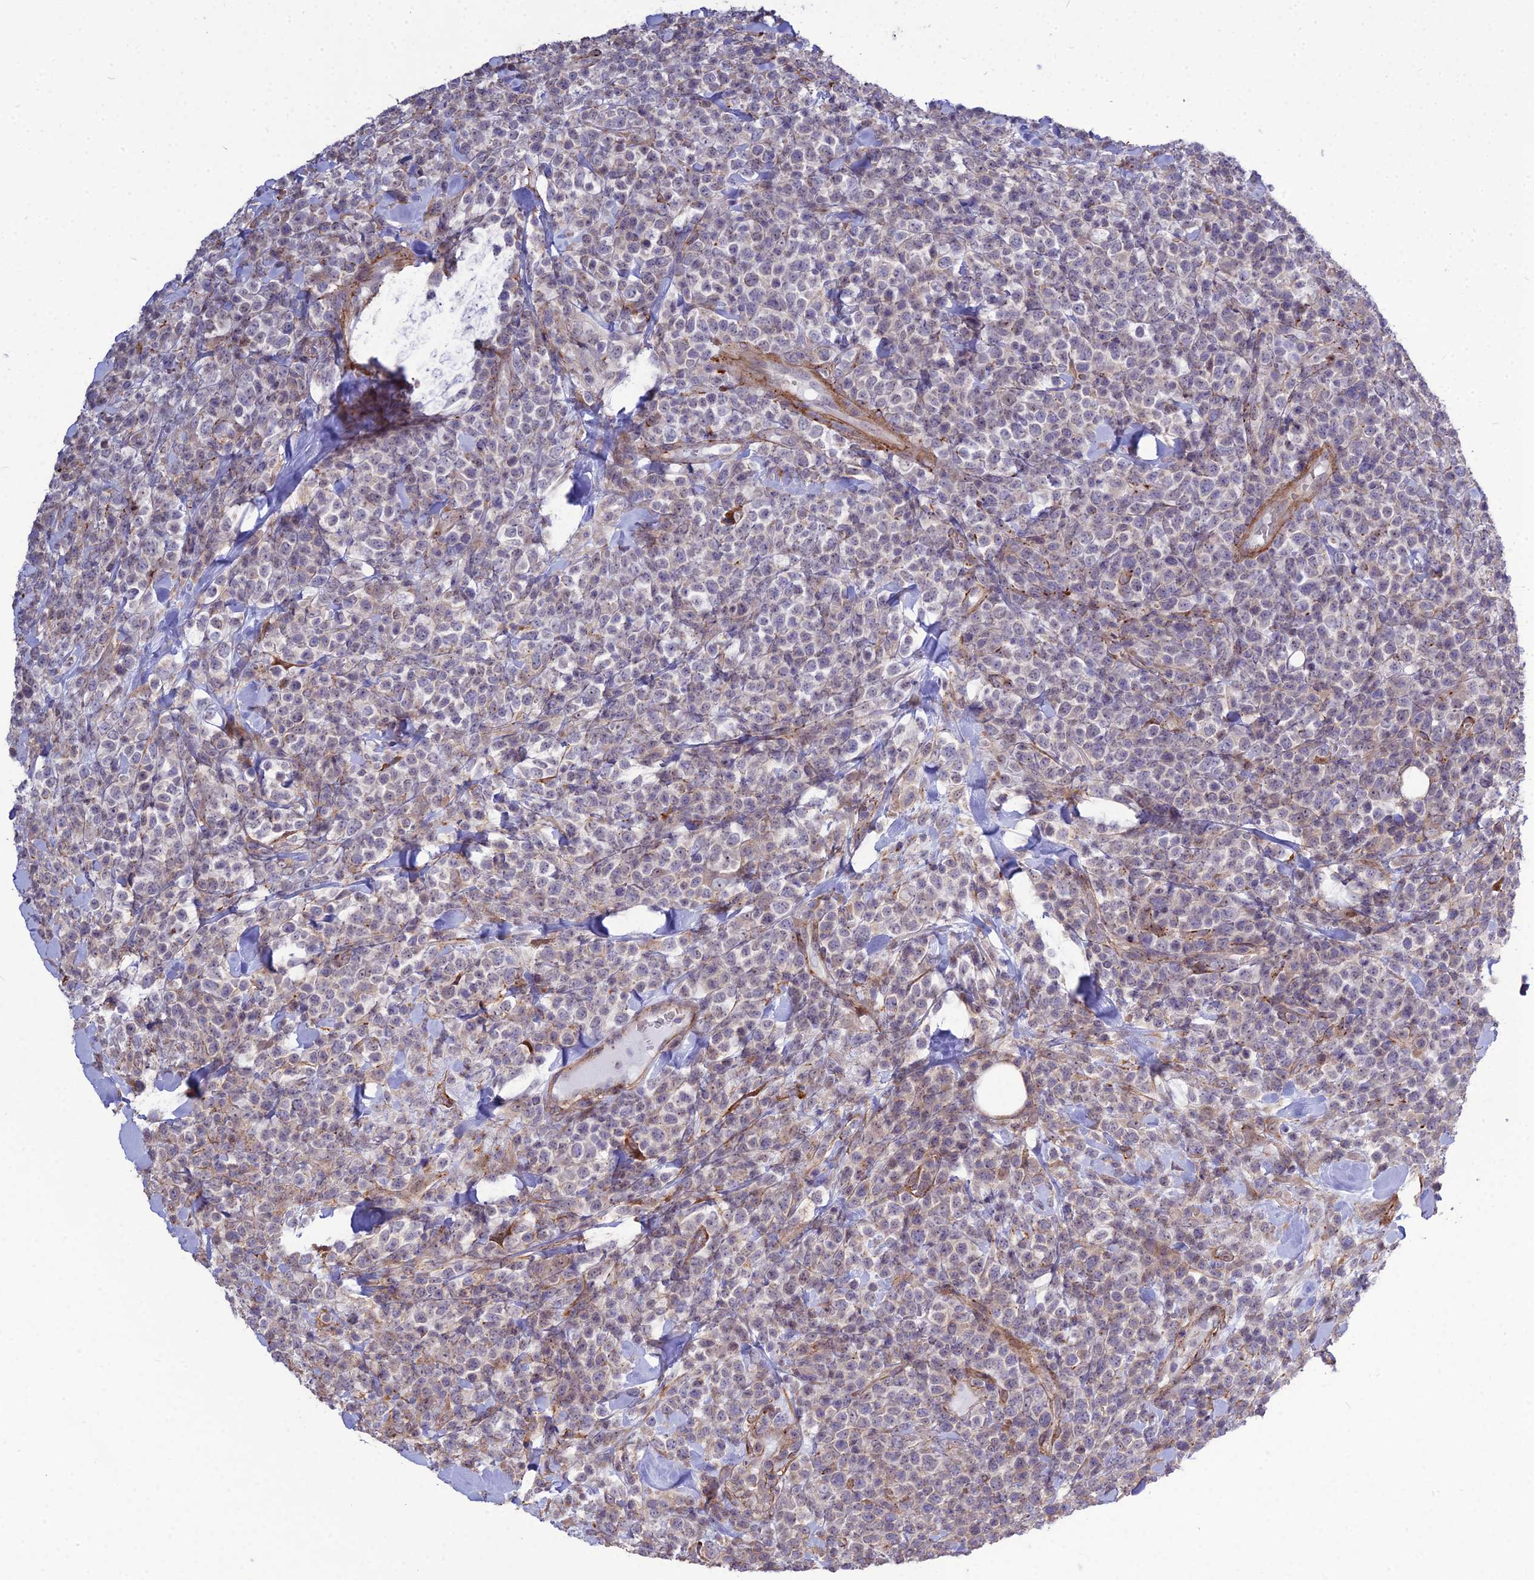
{"staining": {"intensity": "negative", "quantity": "none", "location": "none"}, "tissue": "lymphoma", "cell_type": "Tumor cells", "image_type": "cancer", "snomed": [{"axis": "morphology", "description": "Malignant lymphoma, non-Hodgkin's type, High grade"}, {"axis": "topography", "description": "Colon"}], "caption": "IHC of human high-grade malignant lymphoma, non-Hodgkin's type shows no expression in tumor cells. Brightfield microscopy of IHC stained with DAB (3,3'-diaminobenzidine) (brown) and hematoxylin (blue), captured at high magnification.", "gene": "TSPYL2", "patient": {"sex": "female", "age": 53}}